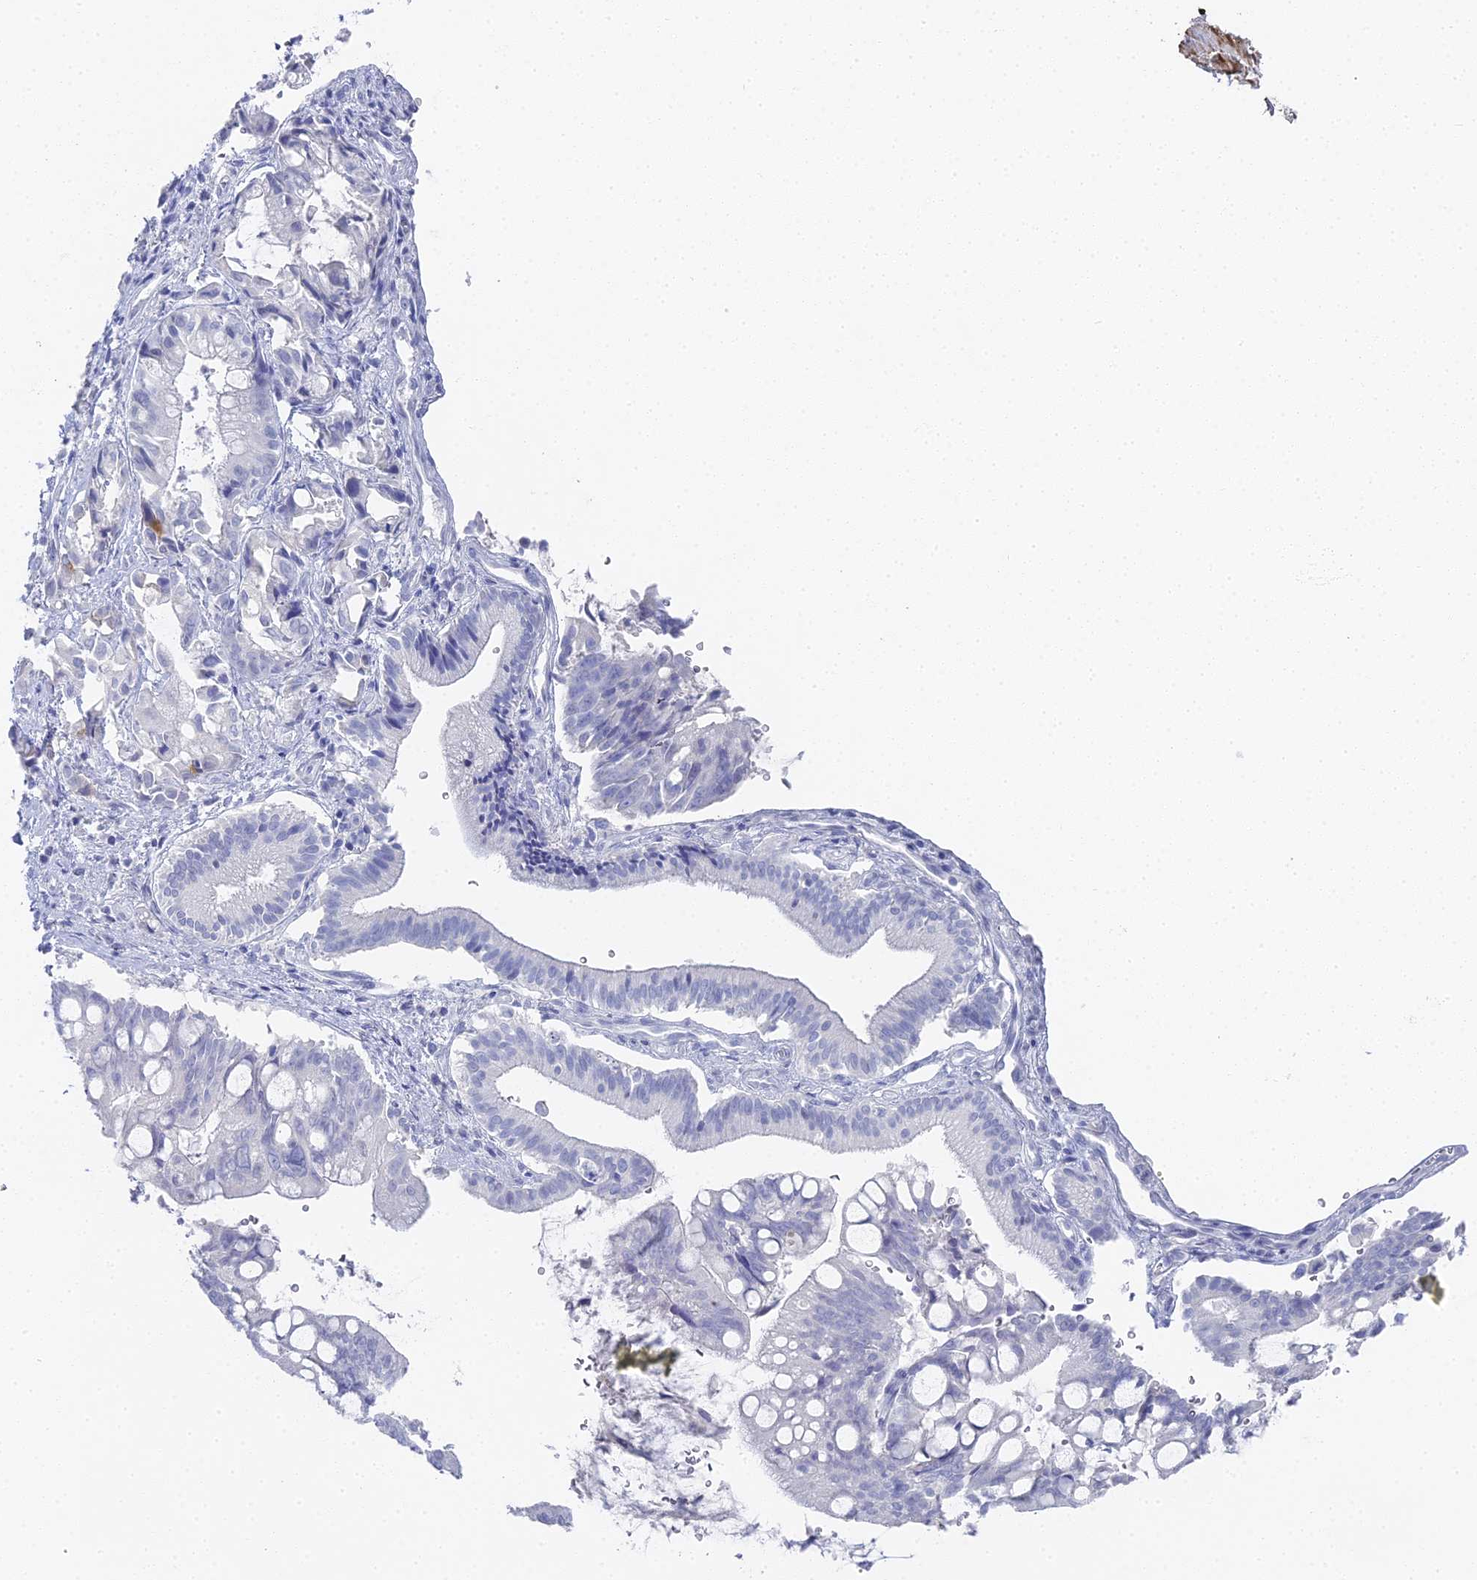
{"staining": {"intensity": "negative", "quantity": "none", "location": "none"}, "tissue": "pancreatic cancer", "cell_type": "Tumor cells", "image_type": "cancer", "snomed": [{"axis": "morphology", "description": "Adenocarcinoma, NOS"}, {"axis": "topography", "description": "Pancreas"}], "caption": "Tumor cells show no significant protein expression in pancreatic adenocarcinoma.", "gene": "ALPP", "patient": {"sex": "male", "age": 68}}